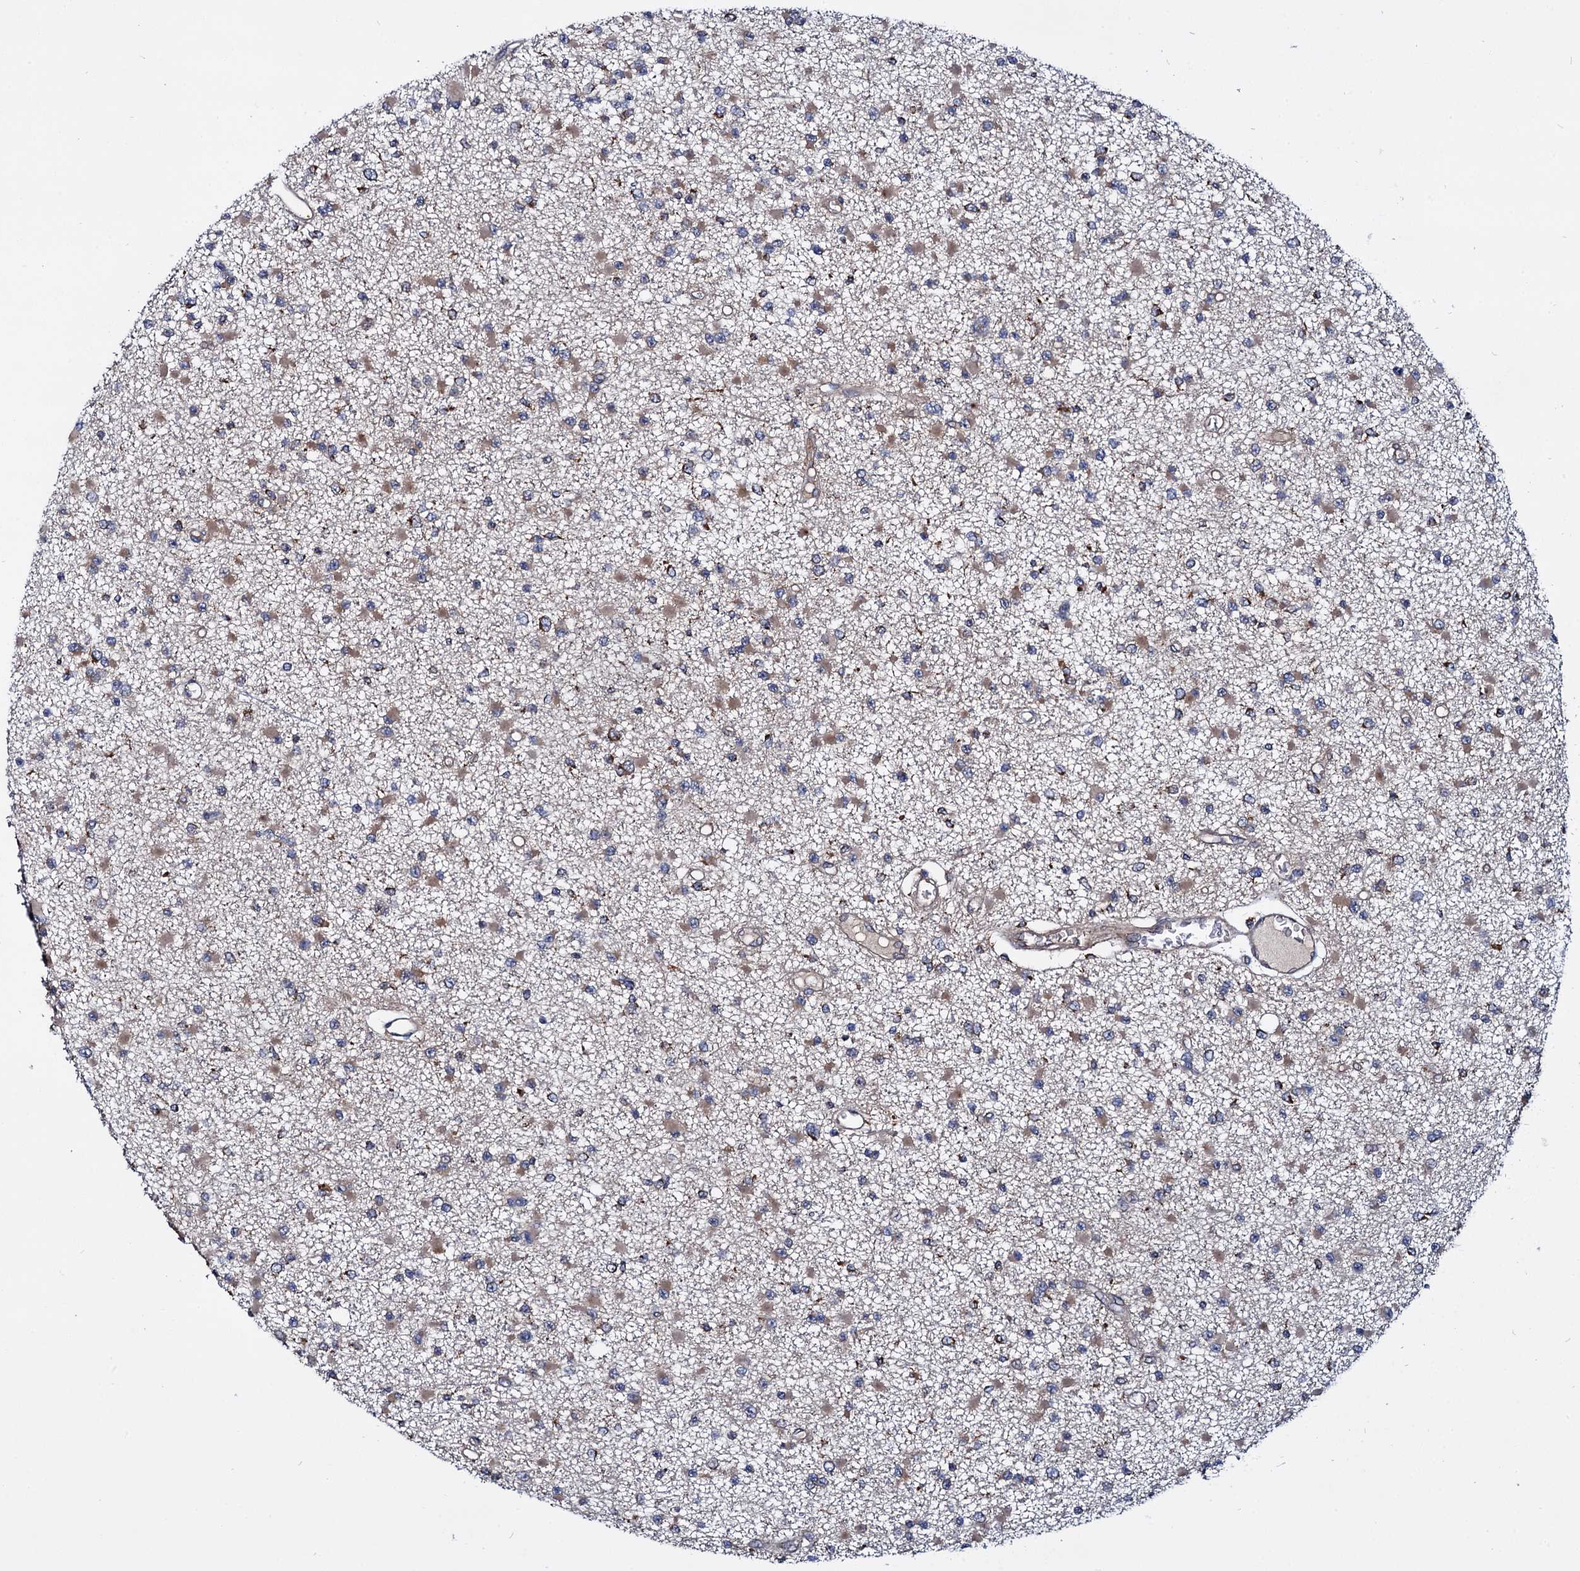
{"staining": {"intensity": "weak", "quantity": "<25%", "location": "cytoplasmic/membranous"}, "tissue": "glioma", "cell_type": "Tumor cells", "image_type": "cancer", "snomed": [{"axis": "morphology", "description": "Glioma, malignant, Low grade"}, {"axis": "topography", "description": "Brain"}], "caption": "The immunohistochemistry (IHC) histopathology image has no significant expression in tumor cells of glioma tissue.", "gene": "UFM1", "patient": {"sex": "female", "age": 22}}